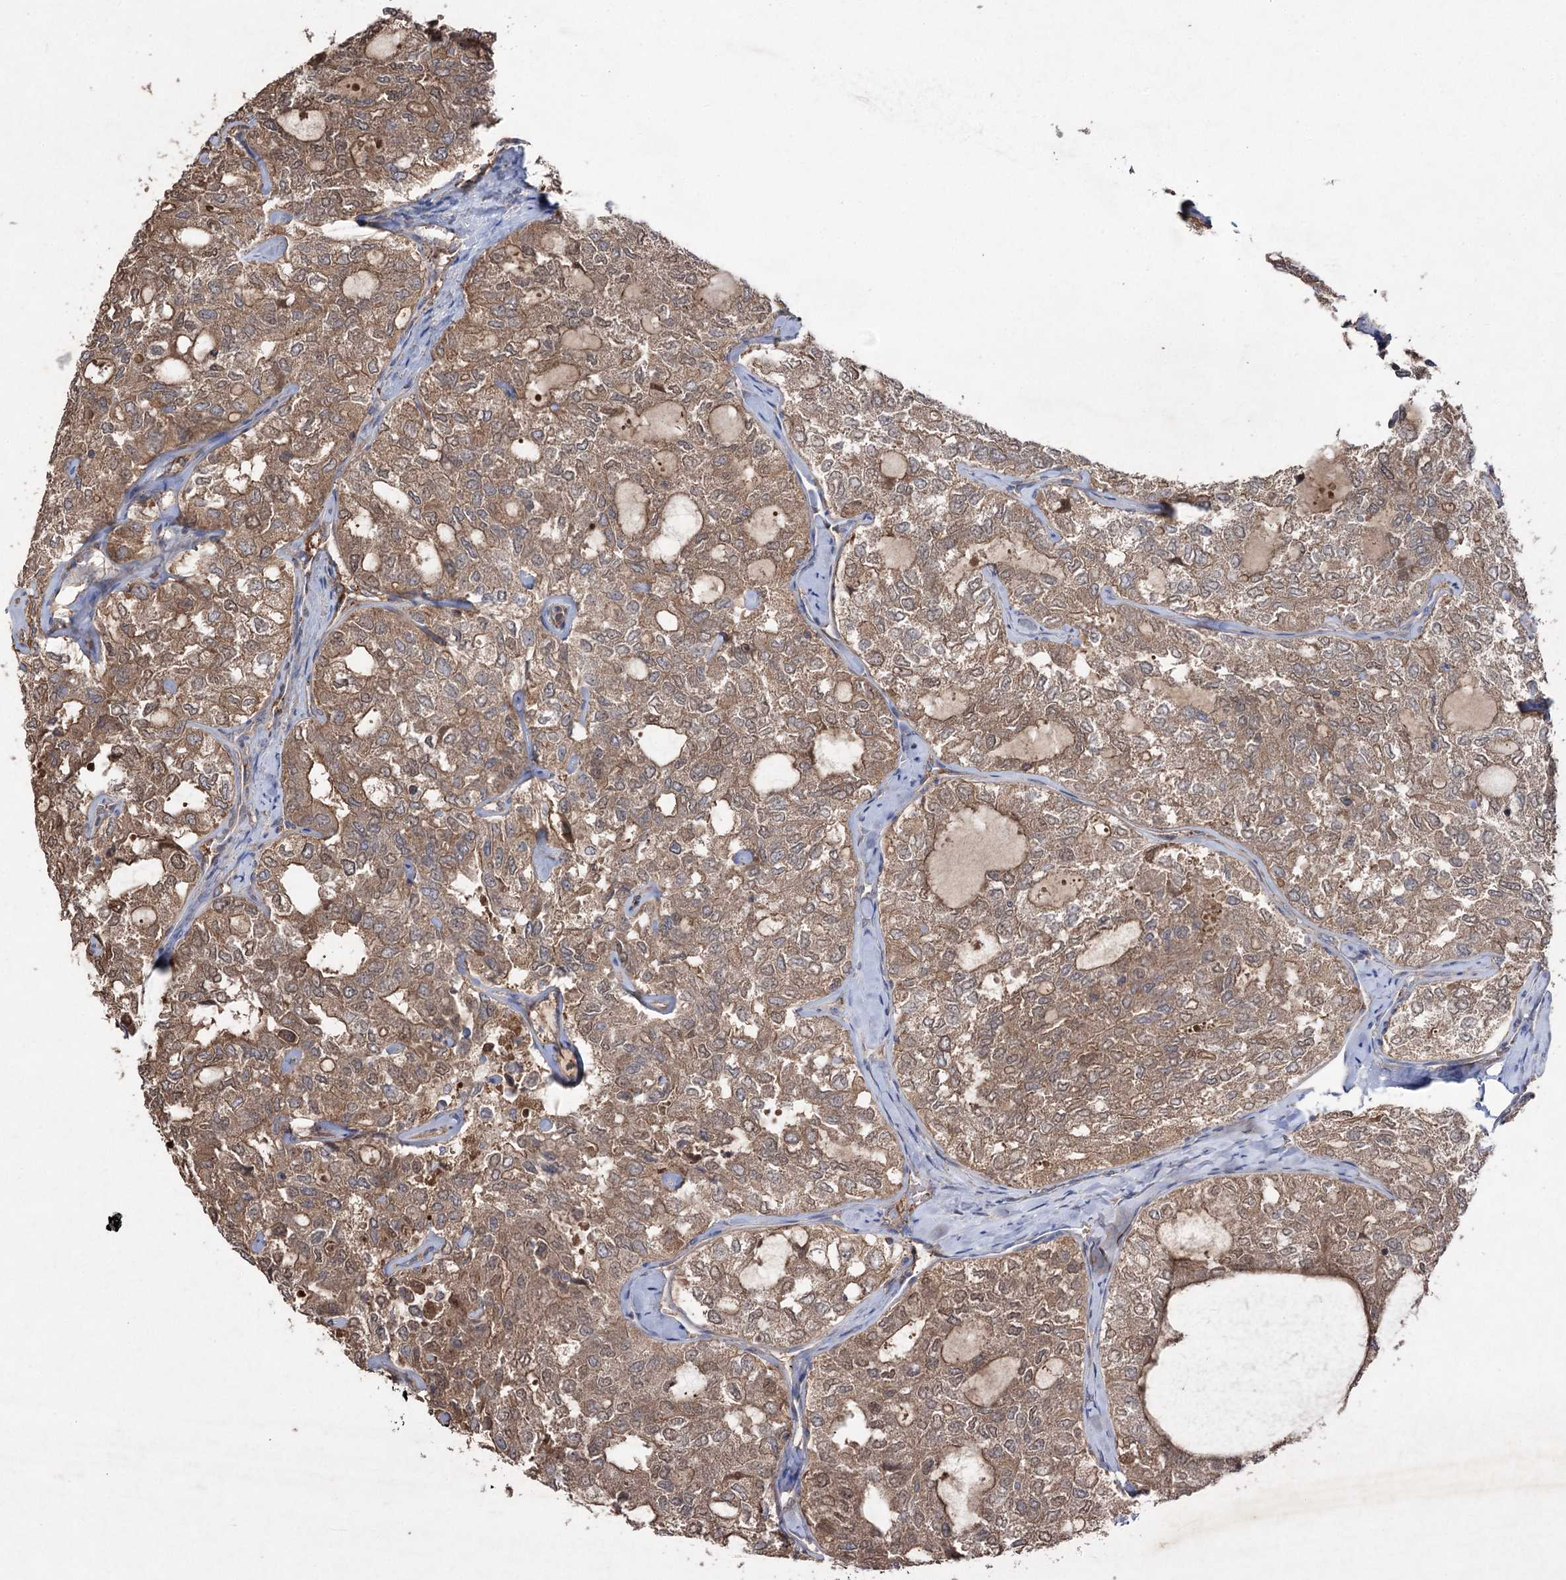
{"staining": {"intensity": "moderate", "quantity": ">75%", "location": "cytoplasmic/membranous"}, "tissue": "thyroid cancer", "cell_type": "Tumor cells", "image_type": "cancer", "snomed": [{"axis": "morphology", "description": "Follicular adenoma carcinoma, NOS"}, {"axis": "topography", "description": "Thyroid gland"}], "caption": "IHC of thyroid follicular adenoma carcinoma exhibits medium levels of moderate cytoplasmic/membranous staining in approximately >75% of tumor cells.", "gene": "LARS2", "patient": {"sex": "male", "age": 75}}